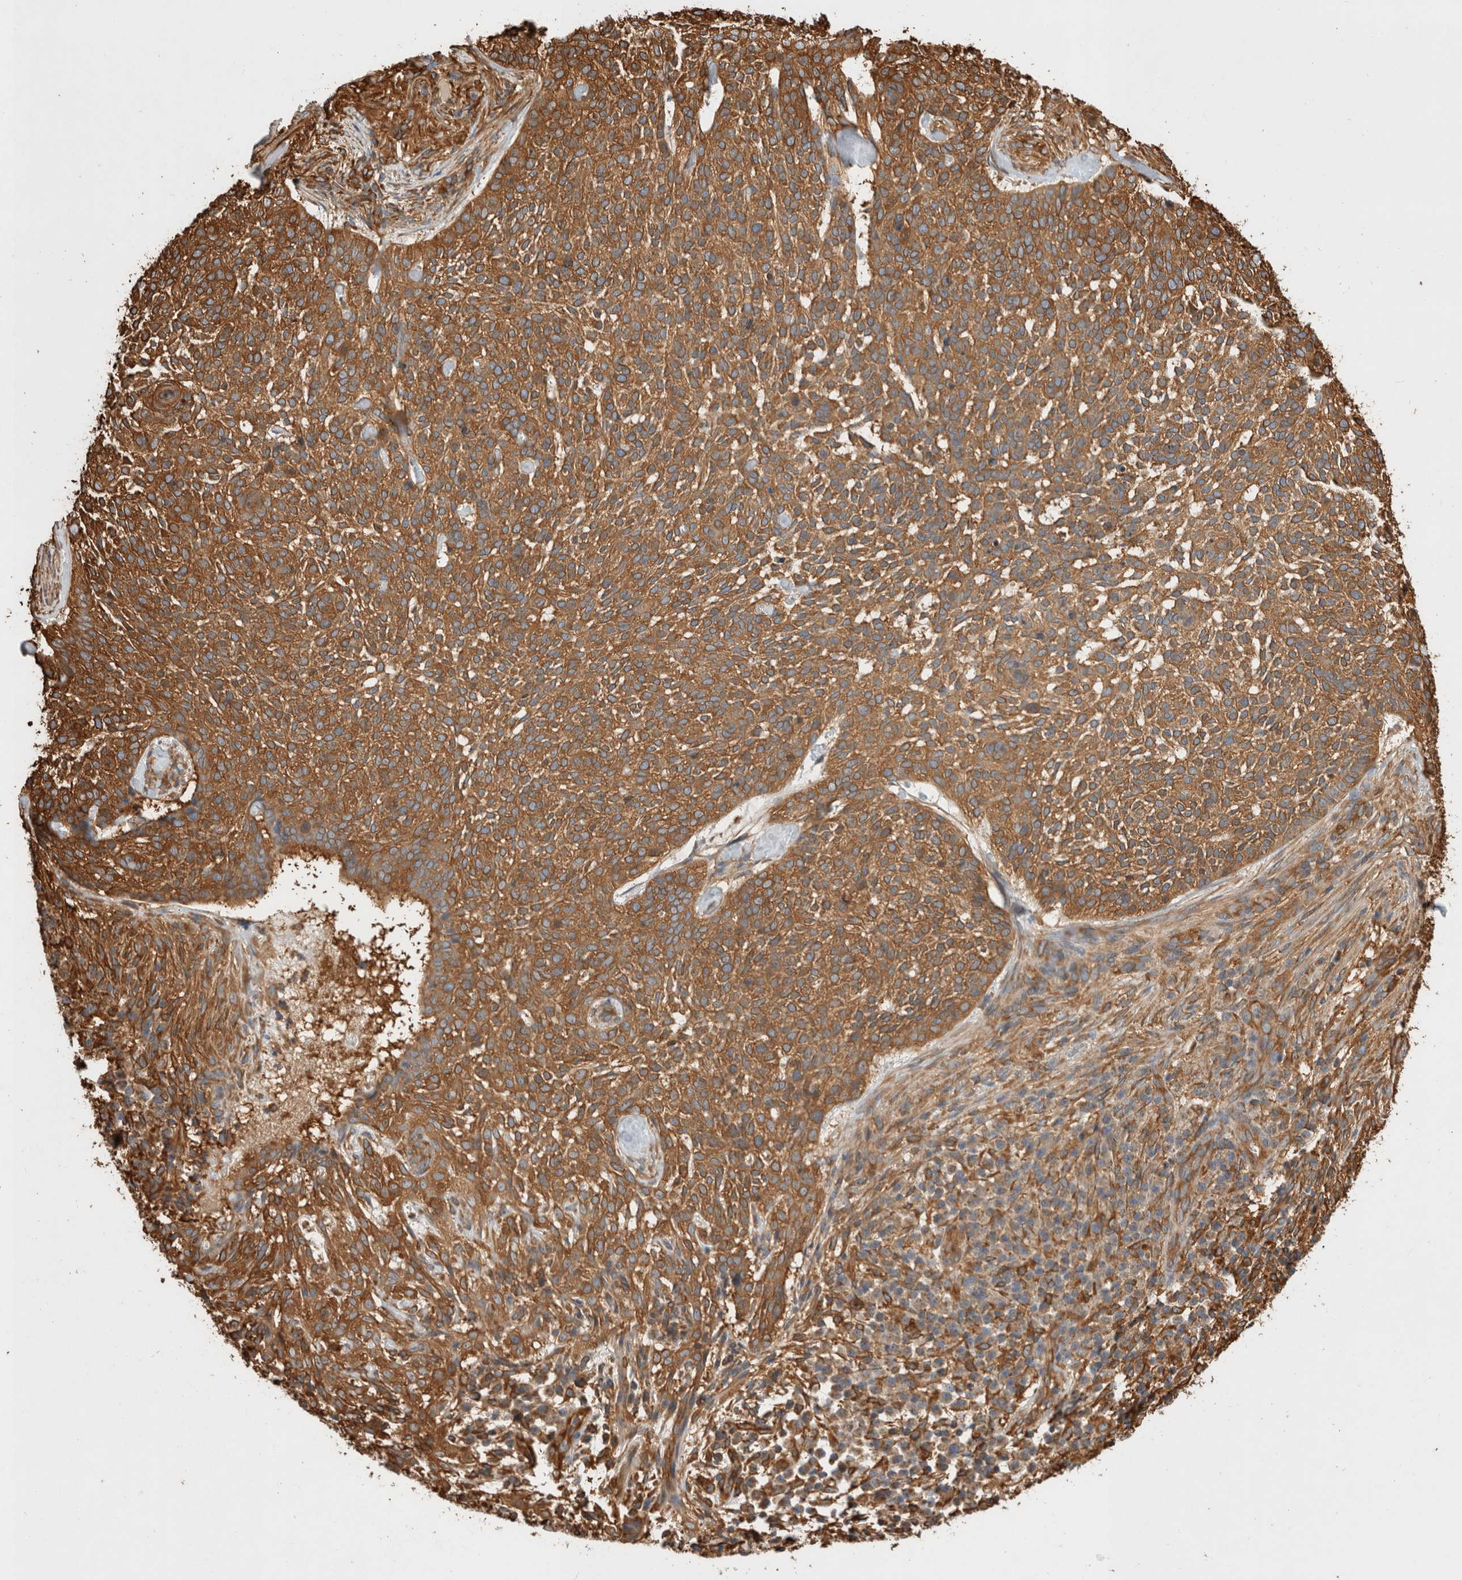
{"staining": {"intensity": "moderate", "quantity": ">75%", "location": "cytoplasmic/membranous"}, "tissue": "skin cancer", "cell_type": "Tumor cells", "image_type": "cancer", "snomed": [{"axis": "morphology", "description": "Basal cell carcinoma"}, {"axis": "topography", "description": "Skin"}], "caption": "Immunohistochemistry histopathology image of neoplastic tissue: basal cell carcinoma (skin) stained using immunohistochemistry (IHC) reveals medium levels of moderate protein expression localized specifically in the cytoplasmic/membranous of tumor cells, appearing as a cytoplasmic/membranous brown color.", "gene": "ZNF397", "patient": {"sex": "female", "age": 64}}